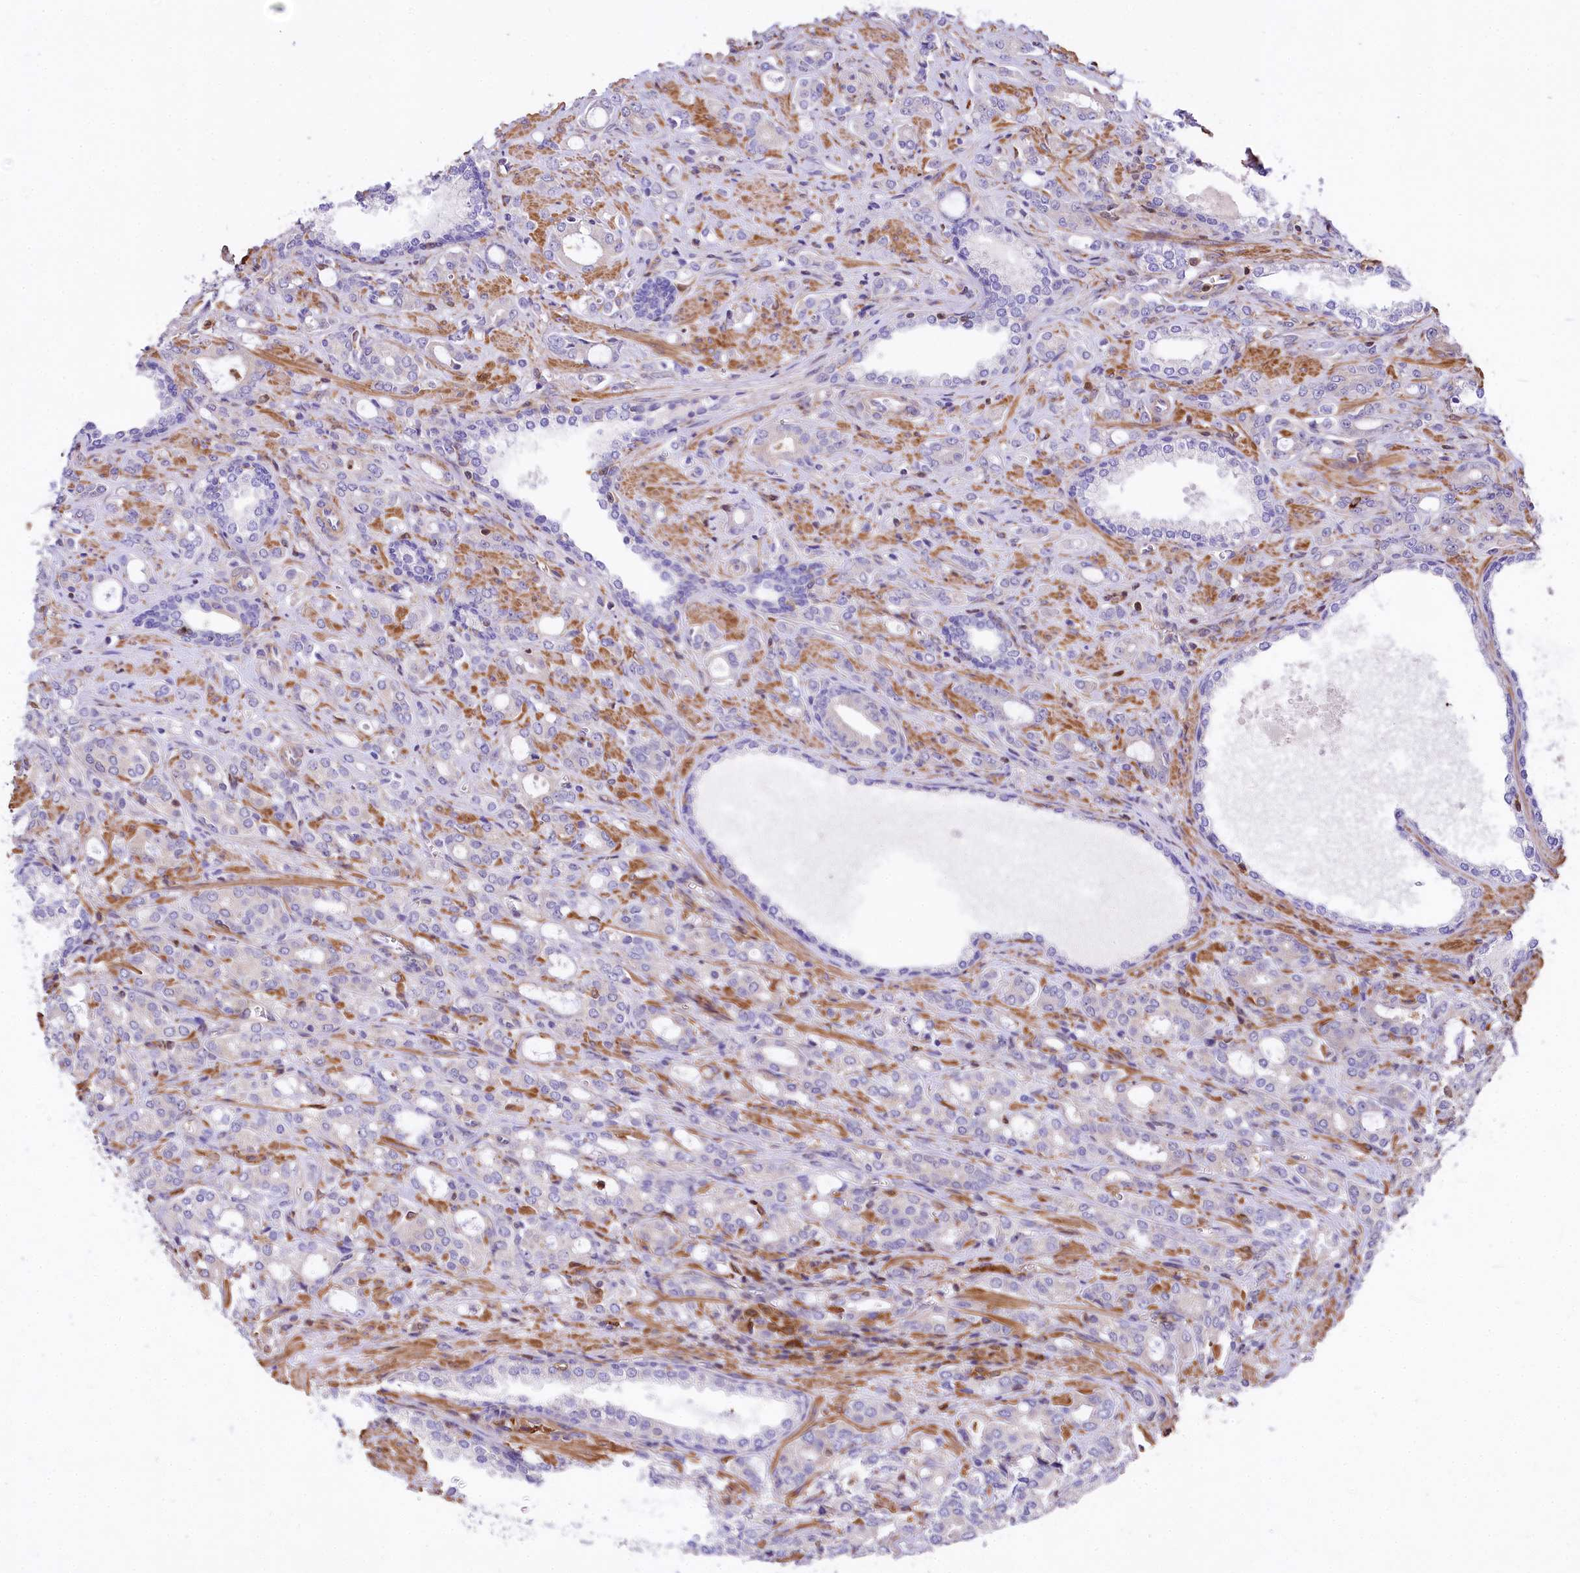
{"staining": {"intensity": "negative", "quantity": "none", "location": "none"}, "tissue": "prostate cancer", "cell_type": "Tumor cells", "image_type": "cancer", "snomed": [{"axis": "morphology", "description": "Adenocarcinoma, High grade"}, {"axis": "topography", "description": "Prostate"}], "caption": "High magnification brightfield microscopy of prostate cancer stained with DAB (3,3'-diaminobenzidine) (brown) and counterstained with hematoxylin (blue): tumor cells show no significant staining. (Stains: DAB IHC with hematoxylin counter stain, Microscopy: brightfield microscopy at high magnification).", "gene": "FCHSD2", "patient": {"sex": "male", "age": 72}}